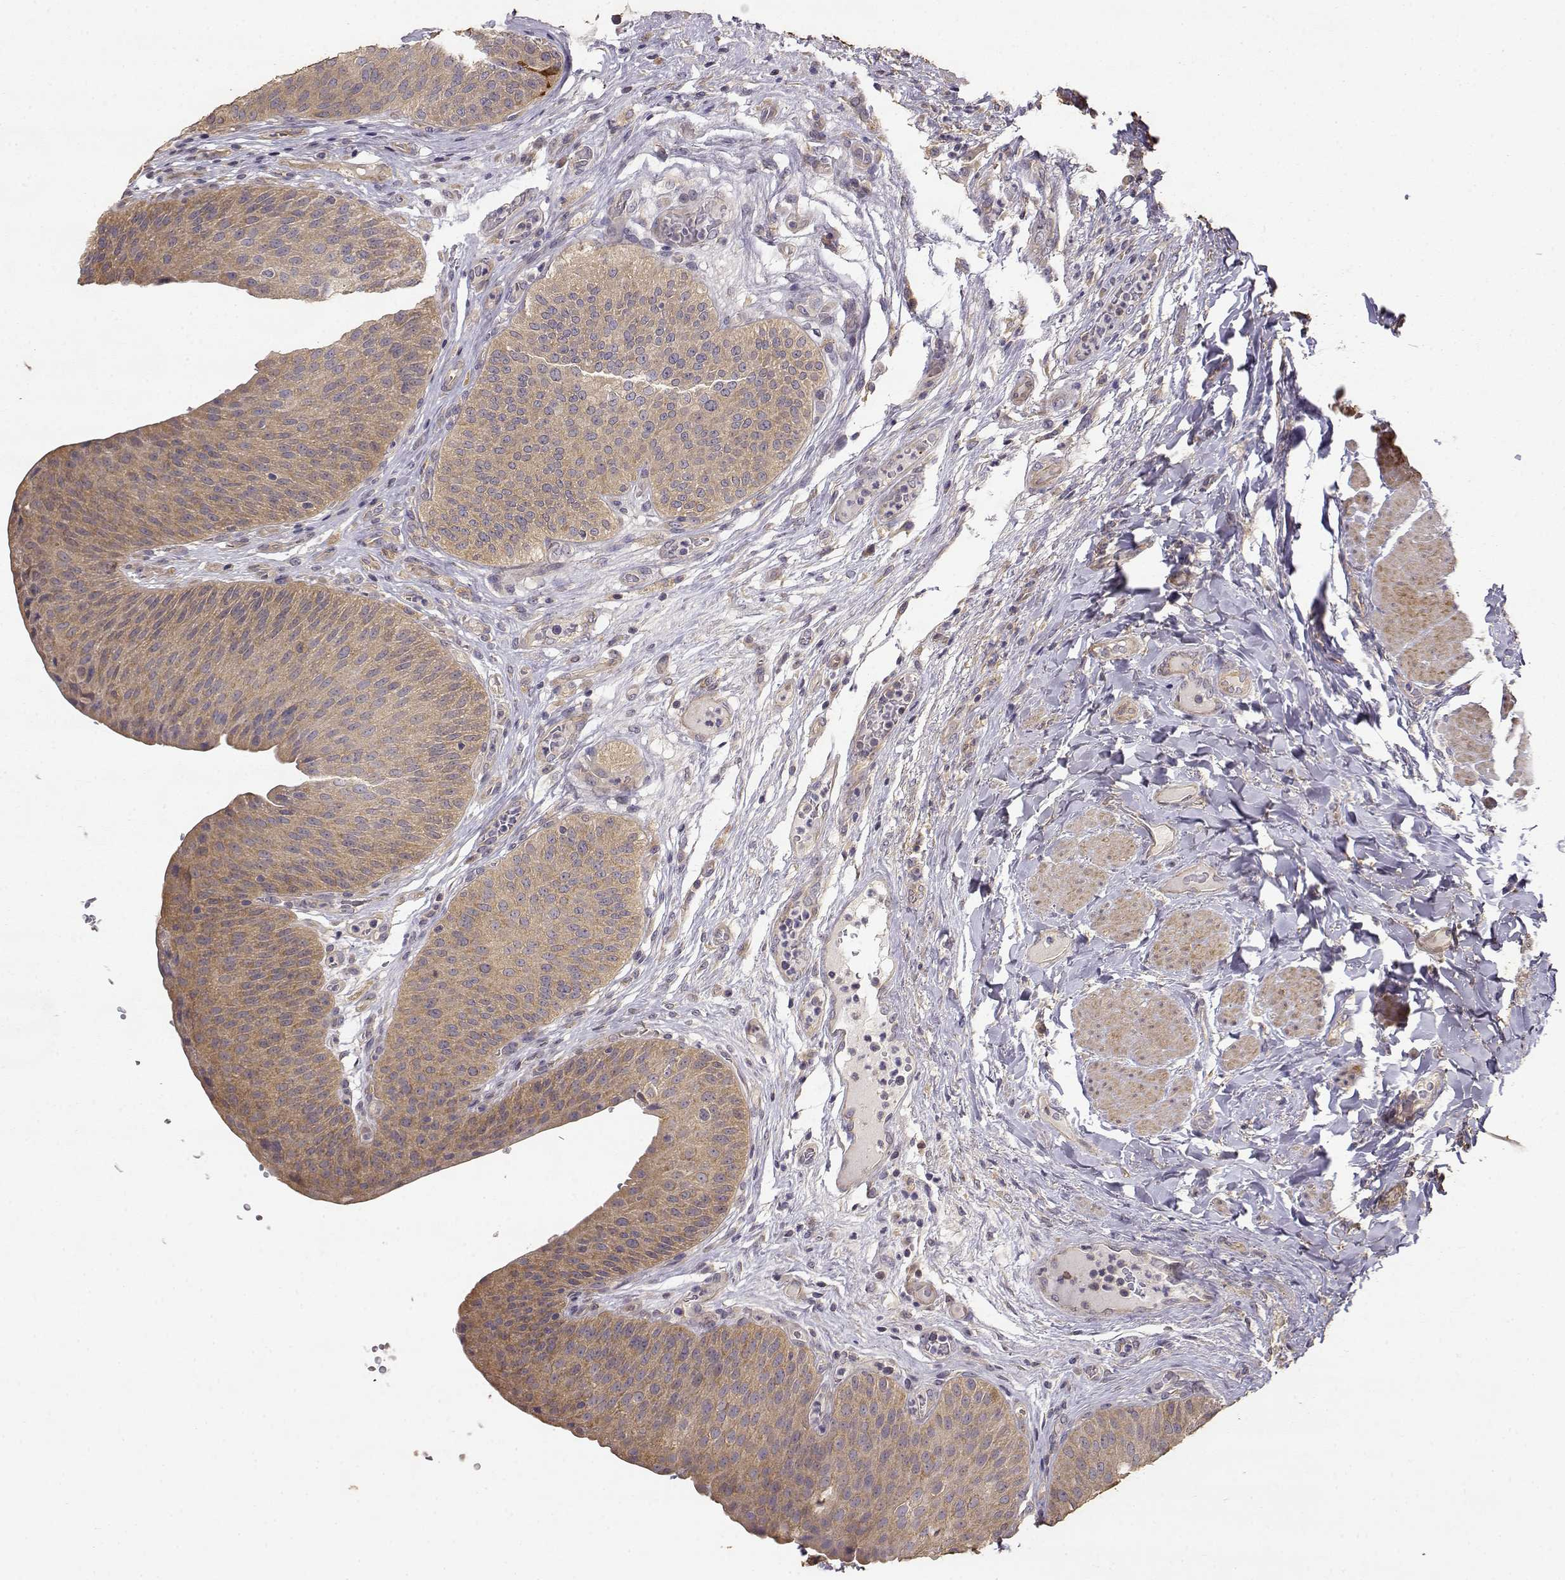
{"staining": {"intensity": "moderate", "quantity": ">75%", "location": "cytoplasmic/membranous"}, "tissue": "urinary bladder", "cell_type": "Urothelial cells", "image_type": "normal", "snomed": [{"axis": "morphology", "description": "Normal tissue, NOS"}, {"axis": "topography", "description": "Urinary bladder"}], "caption": "A brown stain highlights moderate cytoplasmic/membranous expression of a protein in urothelial cells of benign urinary bladder. Ihc stains the protein of interest in brown and the nuclei are stained blue.", "gene": "CRIM1", "patient": {"sex": "male", "age": 66}}